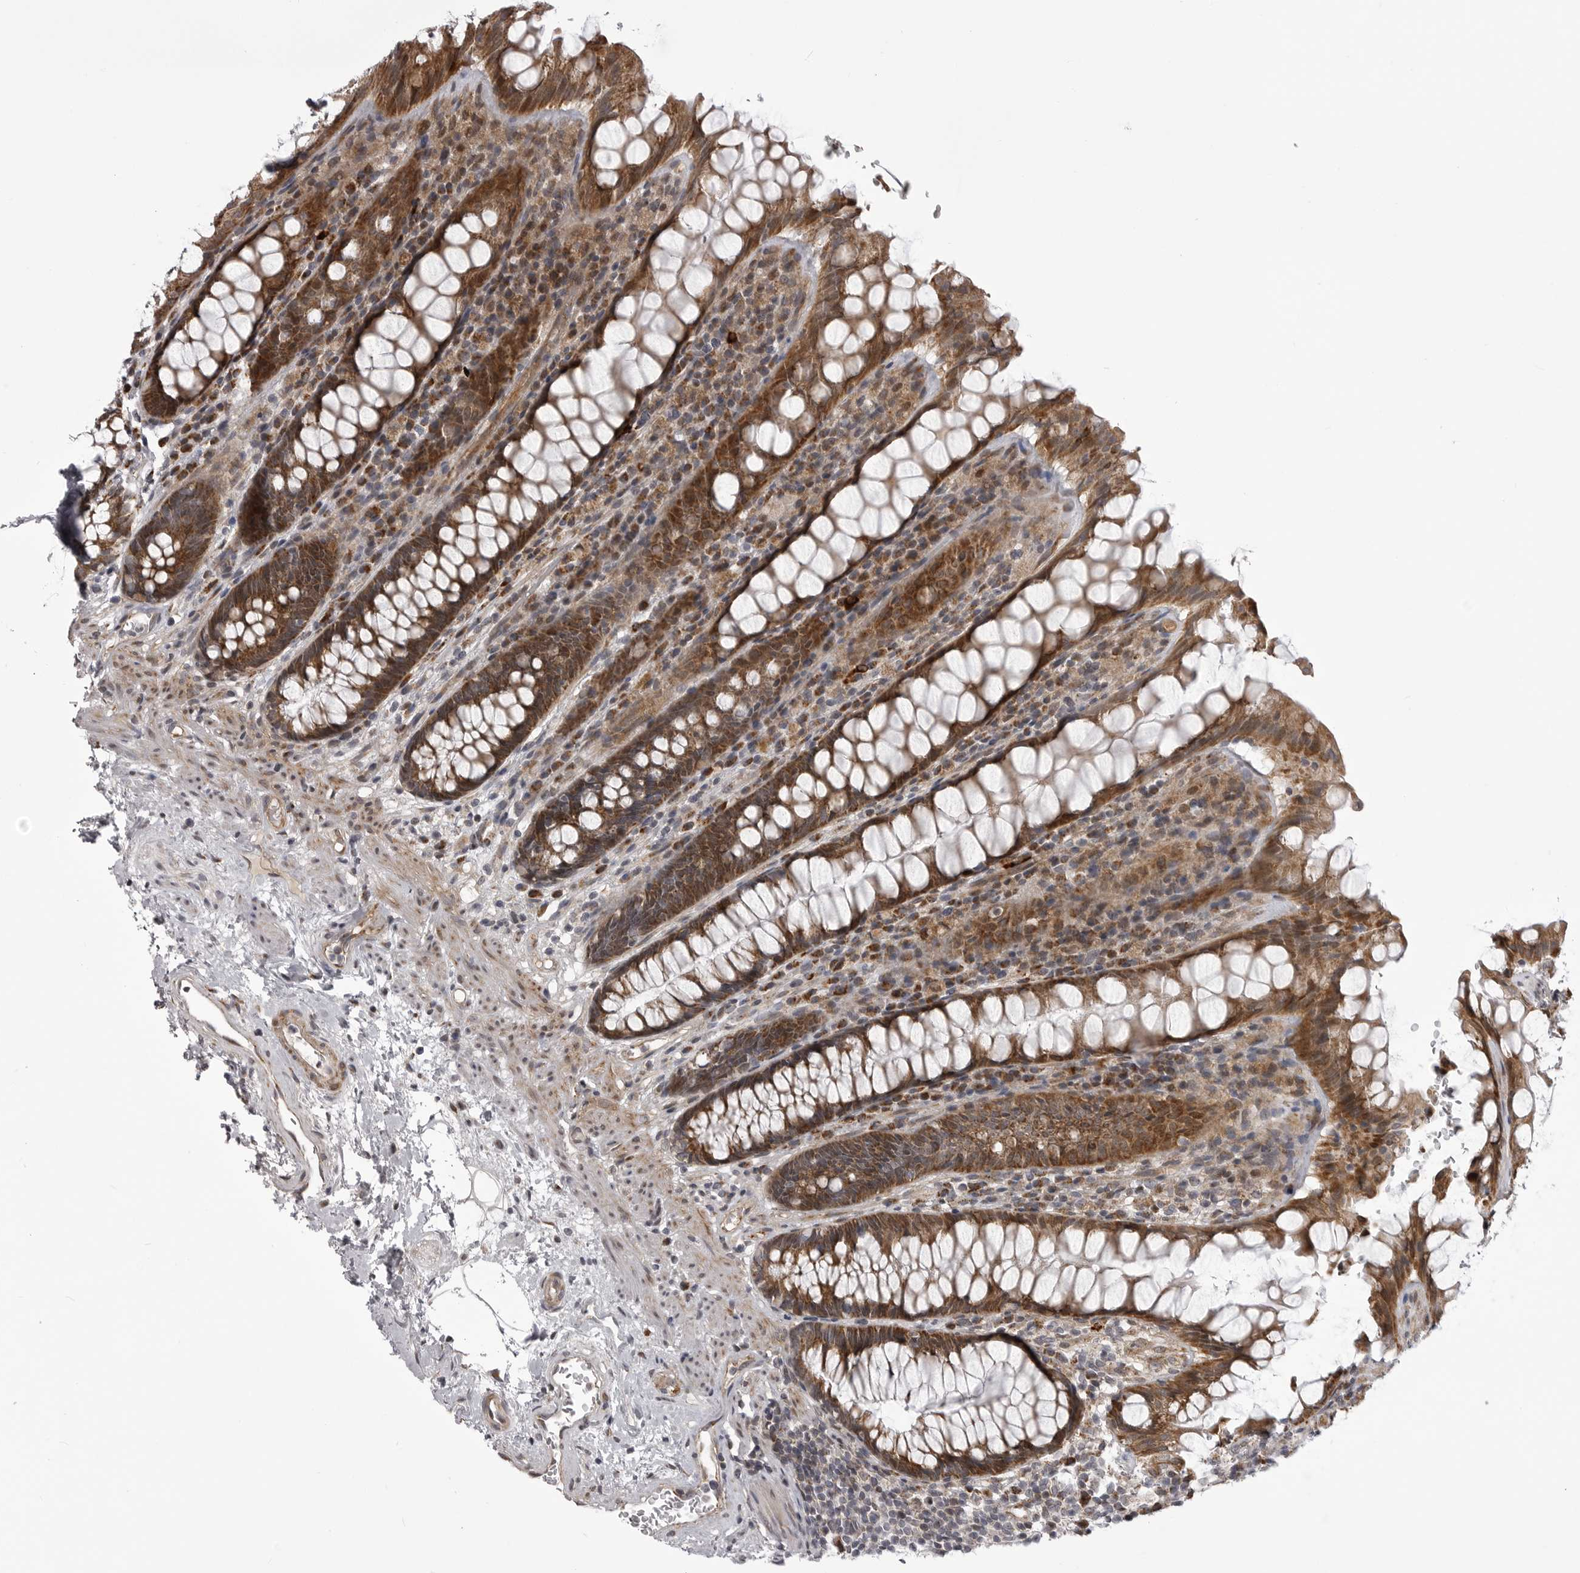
{"staining": {"intensity": "strong", "quantity": ">75%", "location": "cytoplasmic/membranous"}, "tissue": "rectum", "cell_type": "Glandular cells", "image_type": "normal", "snomed": [{"axis": "morphology", "description": "Normal tissue, NOS"}, {"axis": "topography", "description": "Rectum"}], "caption": "Protein staining demonstrates strong cytoplasmic/membranous expression in about >75% of glandular cells in unremarkable rectum.", "gene": "TMPRSS11F", "patient": {"sex": "male", "age": 64}}